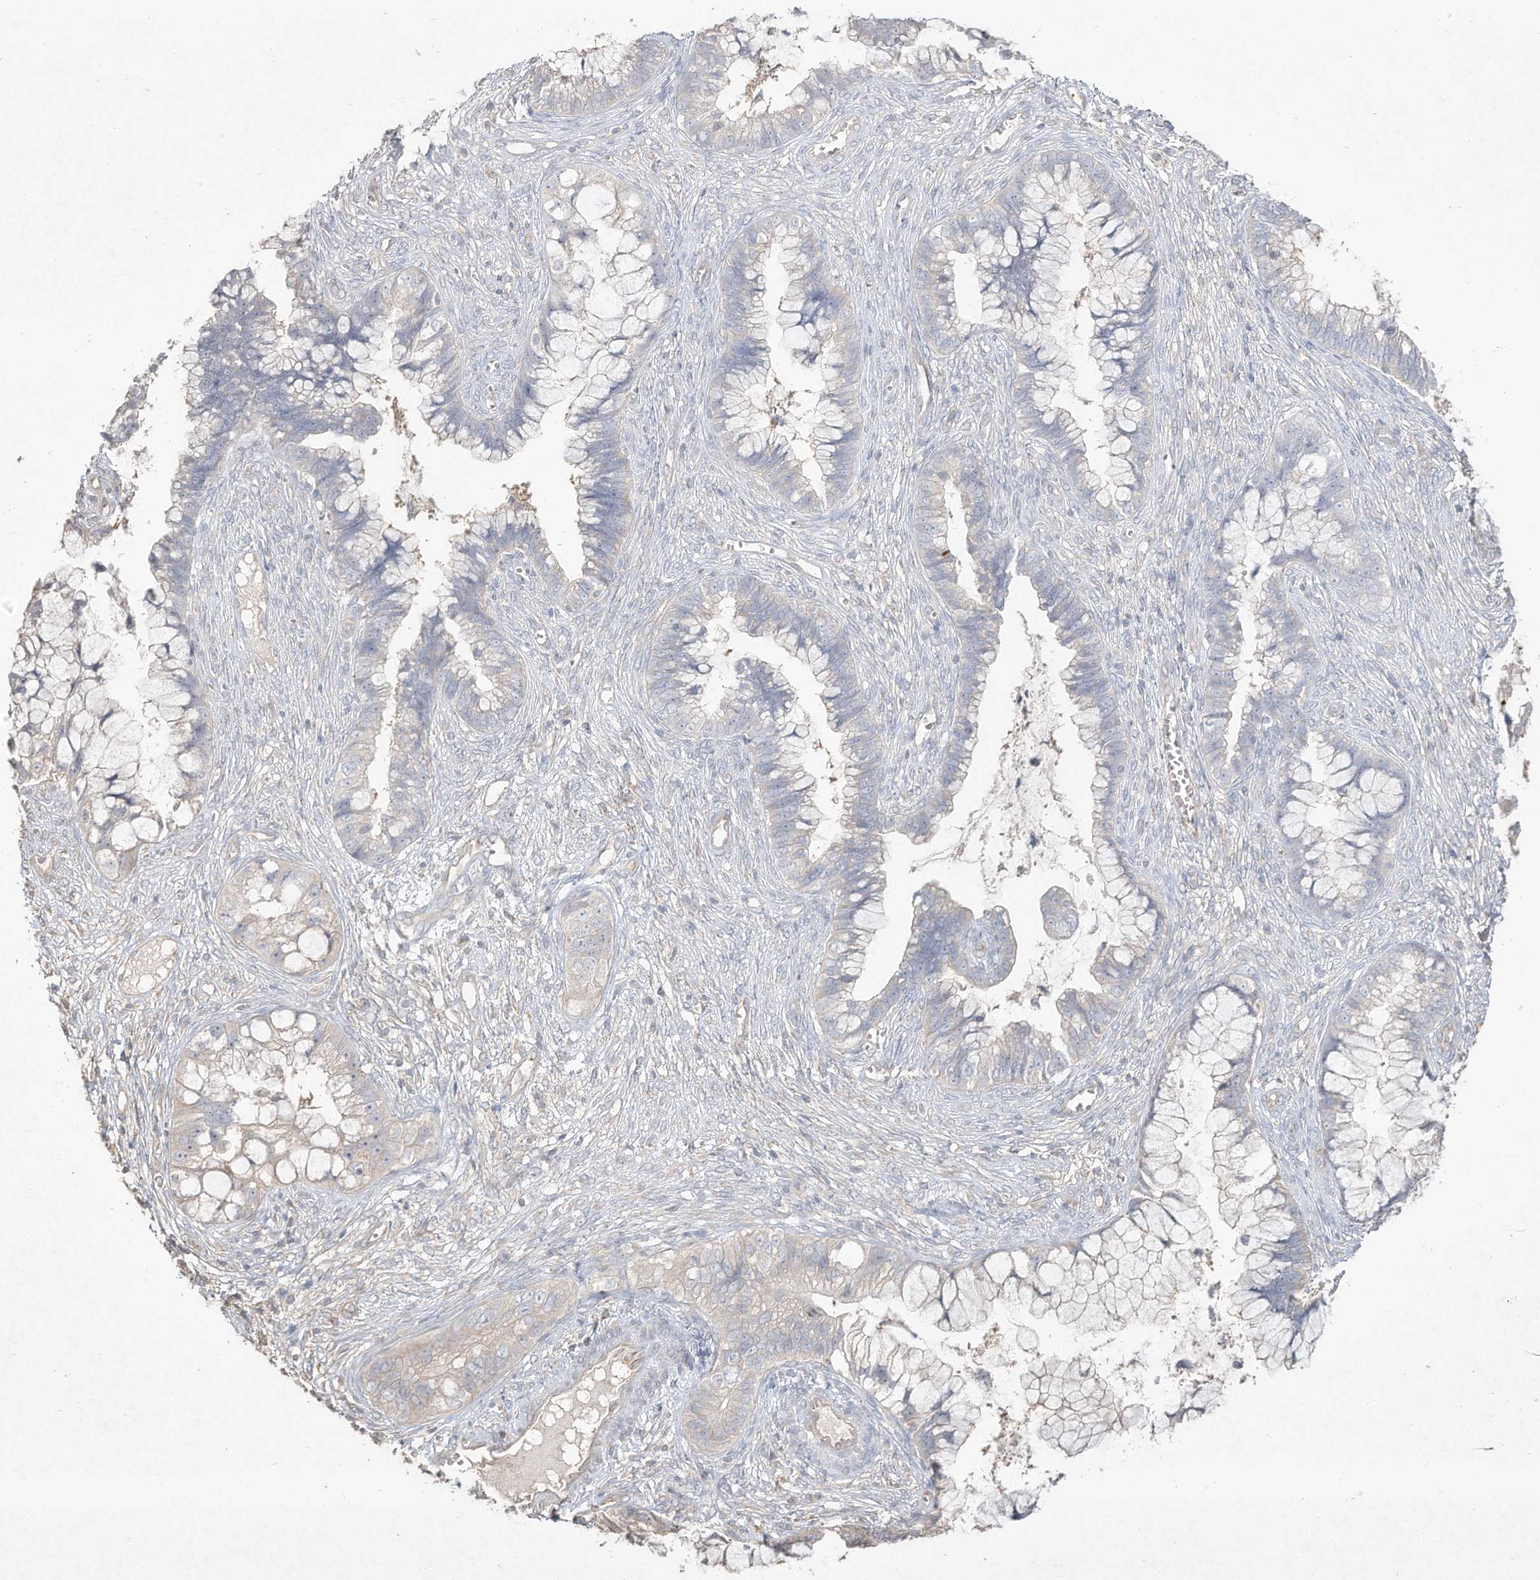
{"staining": {"intensity": "negative", "quantity": "none", "location": "none"}, "tissue": "cervical cancer", "cell_type": "Tumor cells", "image_type": "cancer", "snomed": [{"axis": "morphology", "description": "Adenocarcinoma, NOS"}, {"axis": "topography", "description": "Cervix"}], "caption": "Cervical cancer (adenocarcinoma) was stained to show a protein in brown. There is no significant expression in tumor cells.", "gene": "DYNC1I2", "patient": {"sex": "female", "age": 44}}